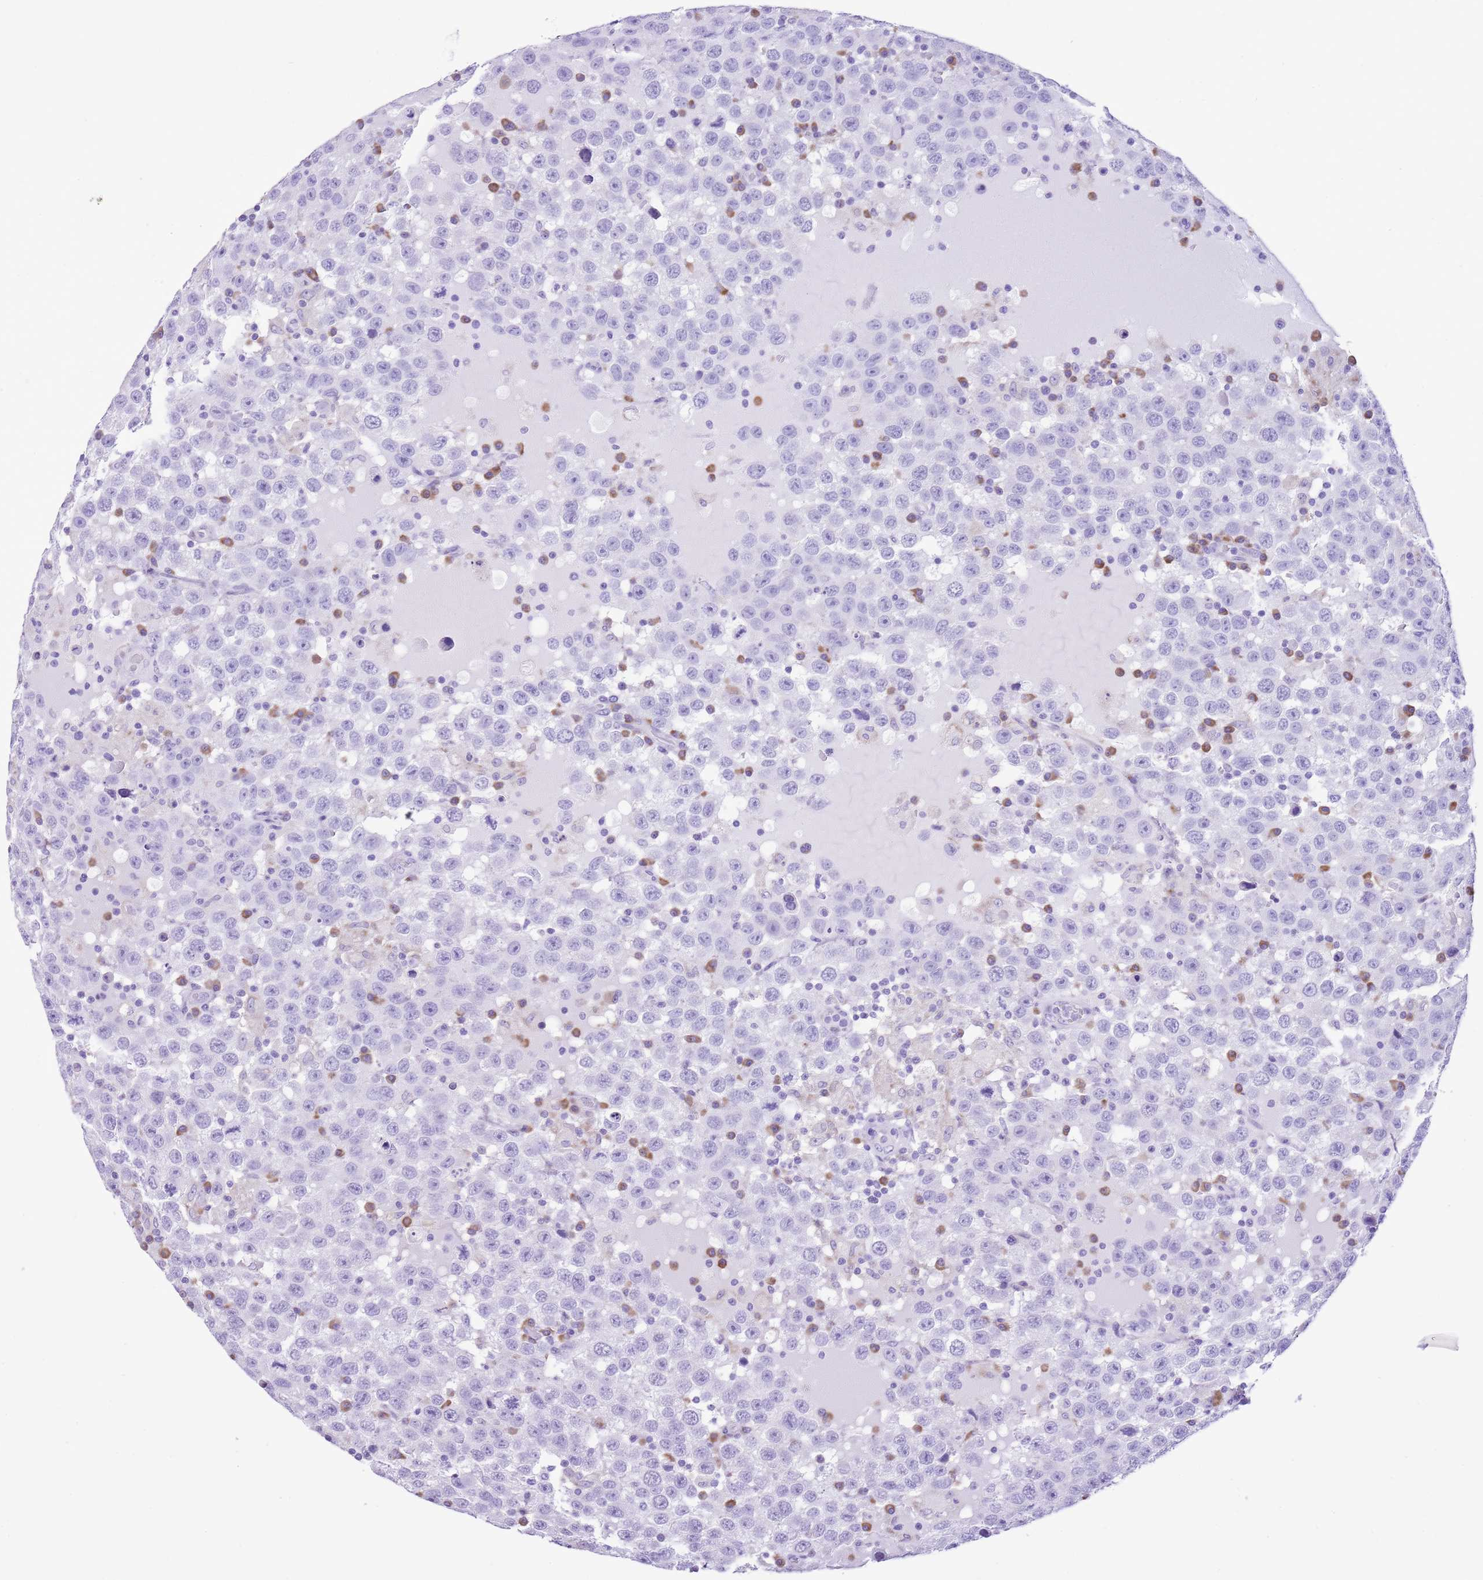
{"staining": {"intensity": "negative", "quantity": "none", "location": "none"}, "tissue": "testis cancer", "cell_type": "Tumor cells", "image_type": "cancer", "snomed": [{"axis": "morphology", "description": "Seminoma, NOS"}, {"axis": "topography", "description": "Testis"}], "caption": "Tumor cells are negative for protein expression in human testis cancer.", "gene": "AAR2", "patient": {"sex": "male", "age": 41}}